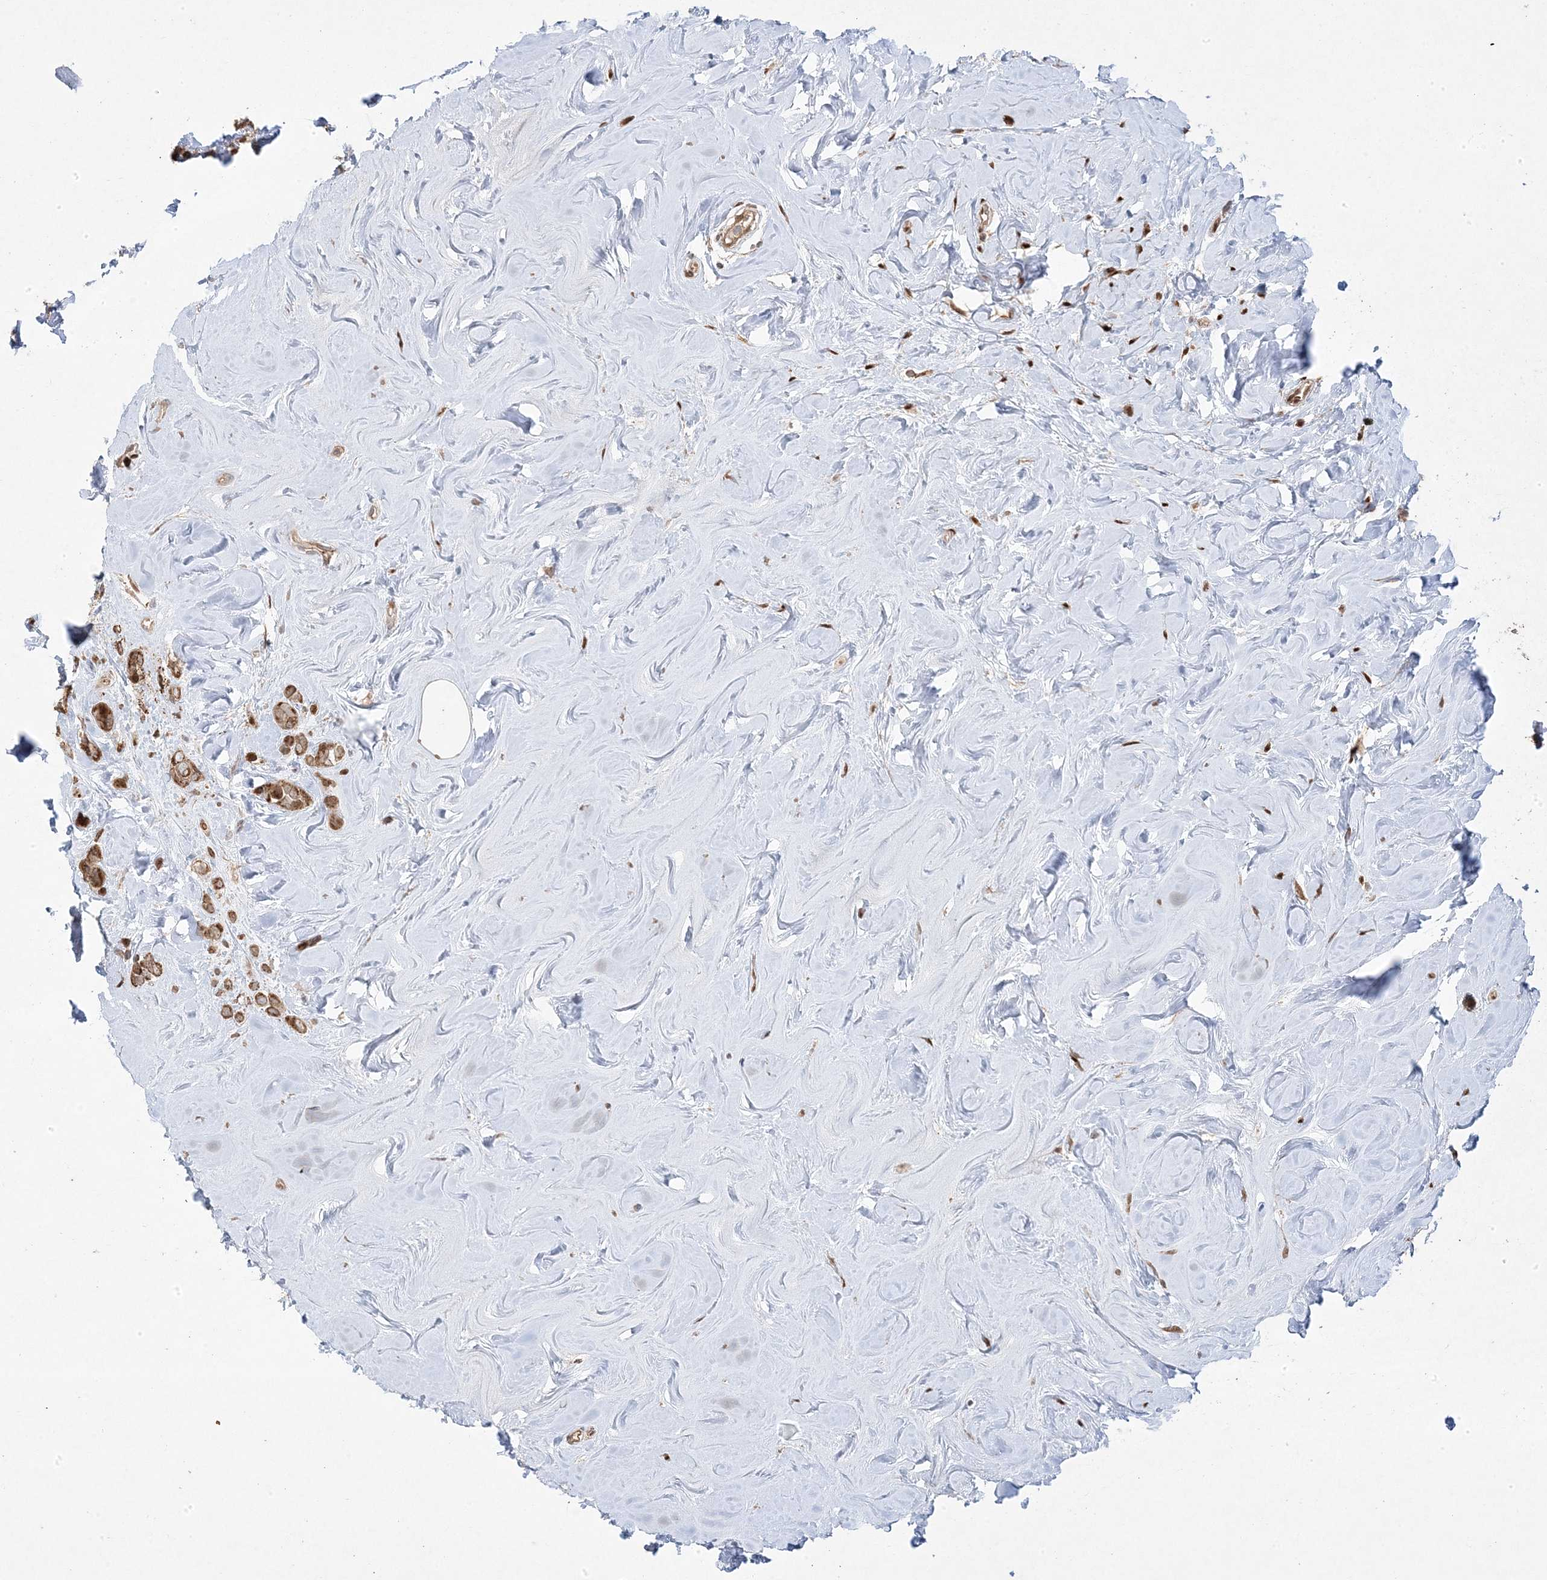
{"staining": {"intensity": "moderate", "quantity": ">75%", "location": "cytoplasmic/membranous"}, "tissue": "breast cancer", "cell_type": "Tumor cells", "image_type": "cancer", "snomed": [{"axis": "morphology", "description": "Lobular carcinoma"}, {"axis": "topography", "description": "Breast"}], "caption": "Lobular carcinoma (breast) stained with DAB immunohistochemistry (IHC) displays medium levels of moderate cytoplasmic/membranous staining in approximately >75% of tumor cells. The staining was performed using DAB to visualize the protein expression in brown, while the nuclei were stained in blue with hematoxylin (Magnification: 20x).", "gene": "PPOX", "patient": {"sex": "female", "age": 47}}